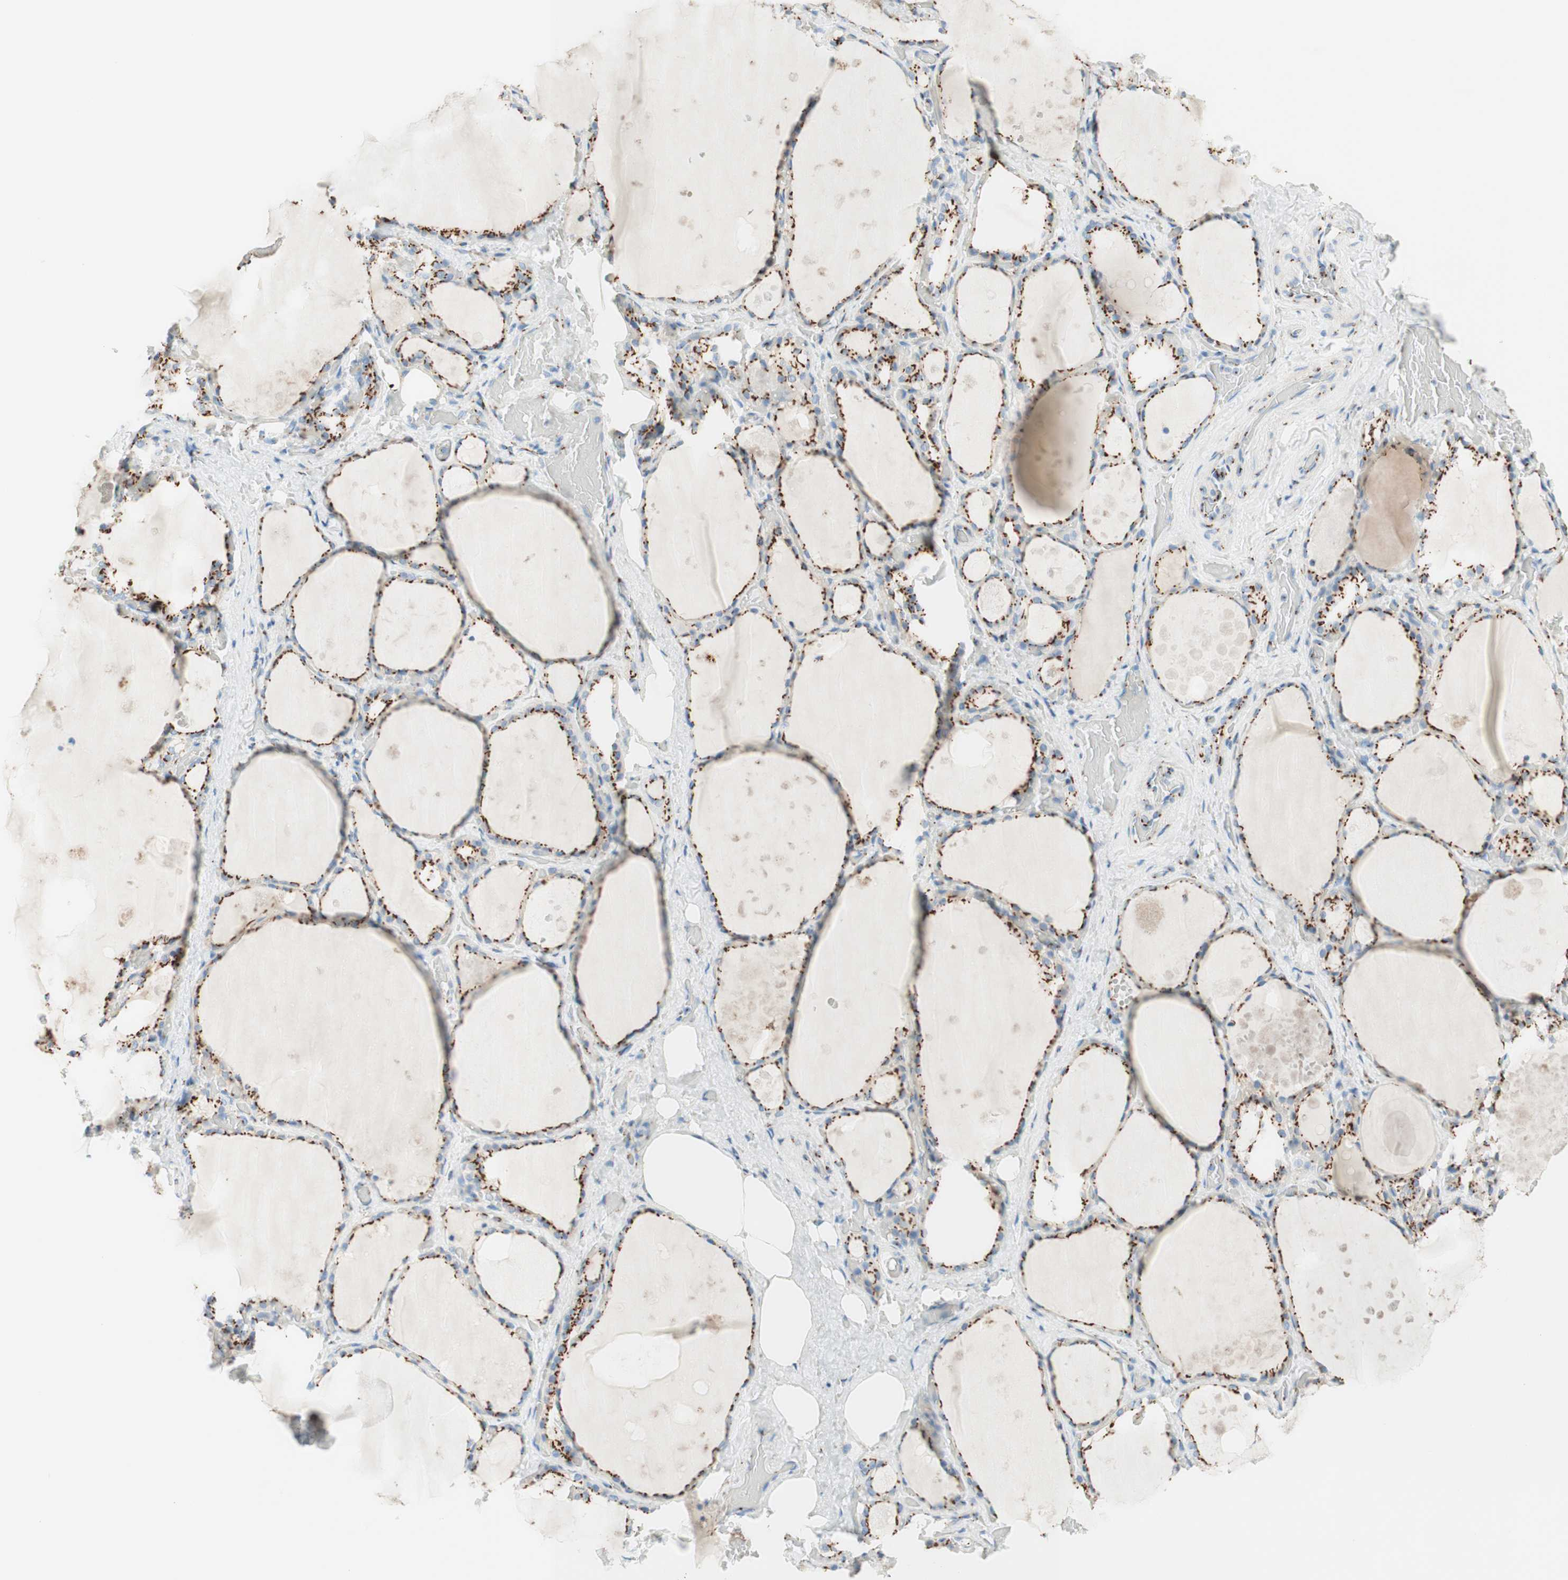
{"staining": {"intensity": "strong", "quantity": ">75%", "location": "cytoplasmic/membranous"}, "tissue": "thyroid gland", "cell_type": "Glandular cells", "image_type": "normal", "snomed": [{"axis": "morphology", "description": "Normal tissue, NOS"}, {"axis": "topography", "description": "Thyroid gland"}], "caption": "Protein analysis of benign thyroid gland exhibits strong cytoplasmic/membranous positivity in approximately >75% of glandular cells. (DAB = brown stain, brightfield microscopy at high magnification).", "gene": "GOLGB1", "patient": {"sex": "male", "age": 61}}